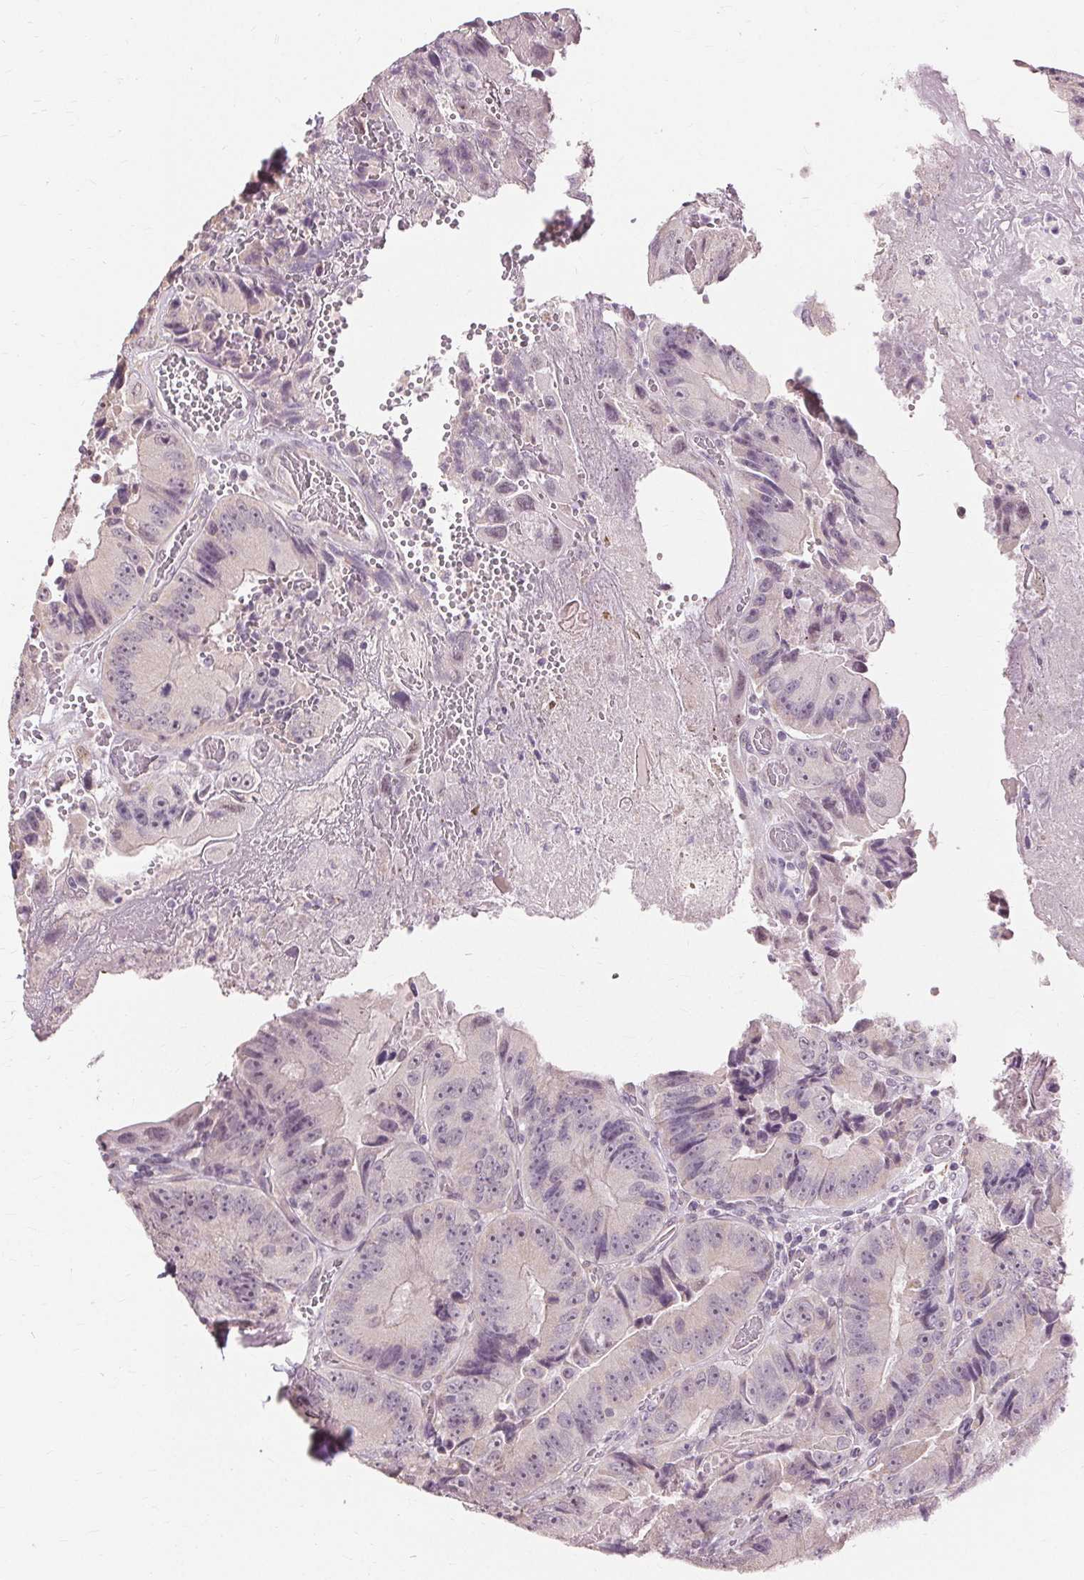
{"staining": {"intensity": "negative", "quantity": "none", "location": "none"}, "tissue": "colorectal cancer", "cell_type": "Tumor cells", "image_type": "cancer", "snomed": [{"axis": "morphology", "description": "Adenocarcinoma, NOS"}, {"axis": "topography", "description": "Colon"}], "caption": "An image of human adenocarcinoma (colorectal) is negative for staining in tumor cells.", "gene": "SIGLEC6", "patient": {"sex": "female", "age": 86}}